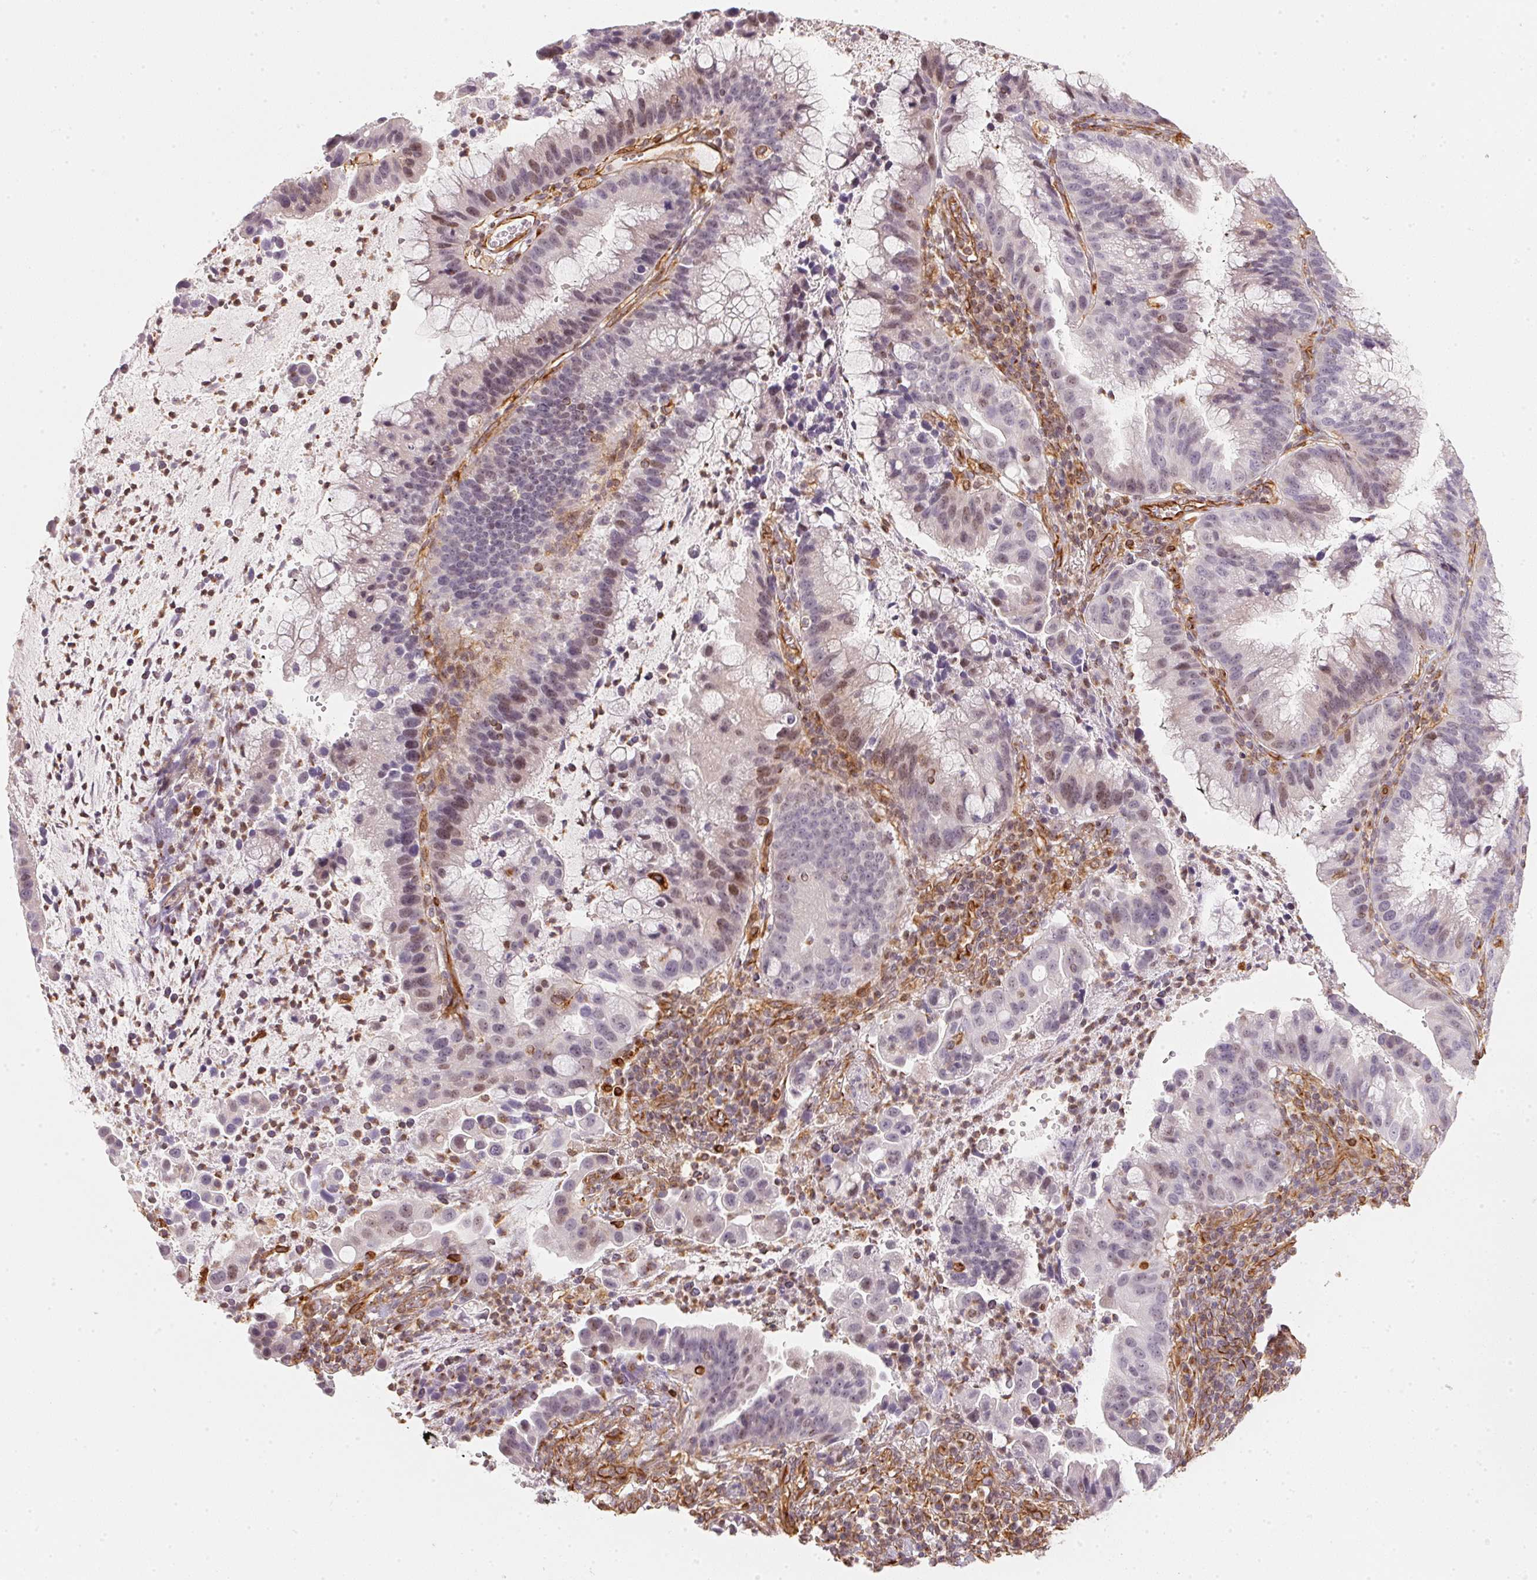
{"staining": {"intensity": "weak", "quantity": "<25%", "location": "nuclear"}, "tissue": "cervical cancer", "cell_type": "Tumor cells", "image_type": "cancer", "snomed": [{"axis": "morphology", "description": "Adenocarcinoma, NOS"}, {"axis": "topography", "description": "Cervix"}], "caption": "A high-resolution photomicrograph shows IHC staining of cervical cancer (adenocarcinoma), which displays no significant expression in tumor cells.", "gene": "FOXR2", "patient": {"sex": "female", "age": 34}}